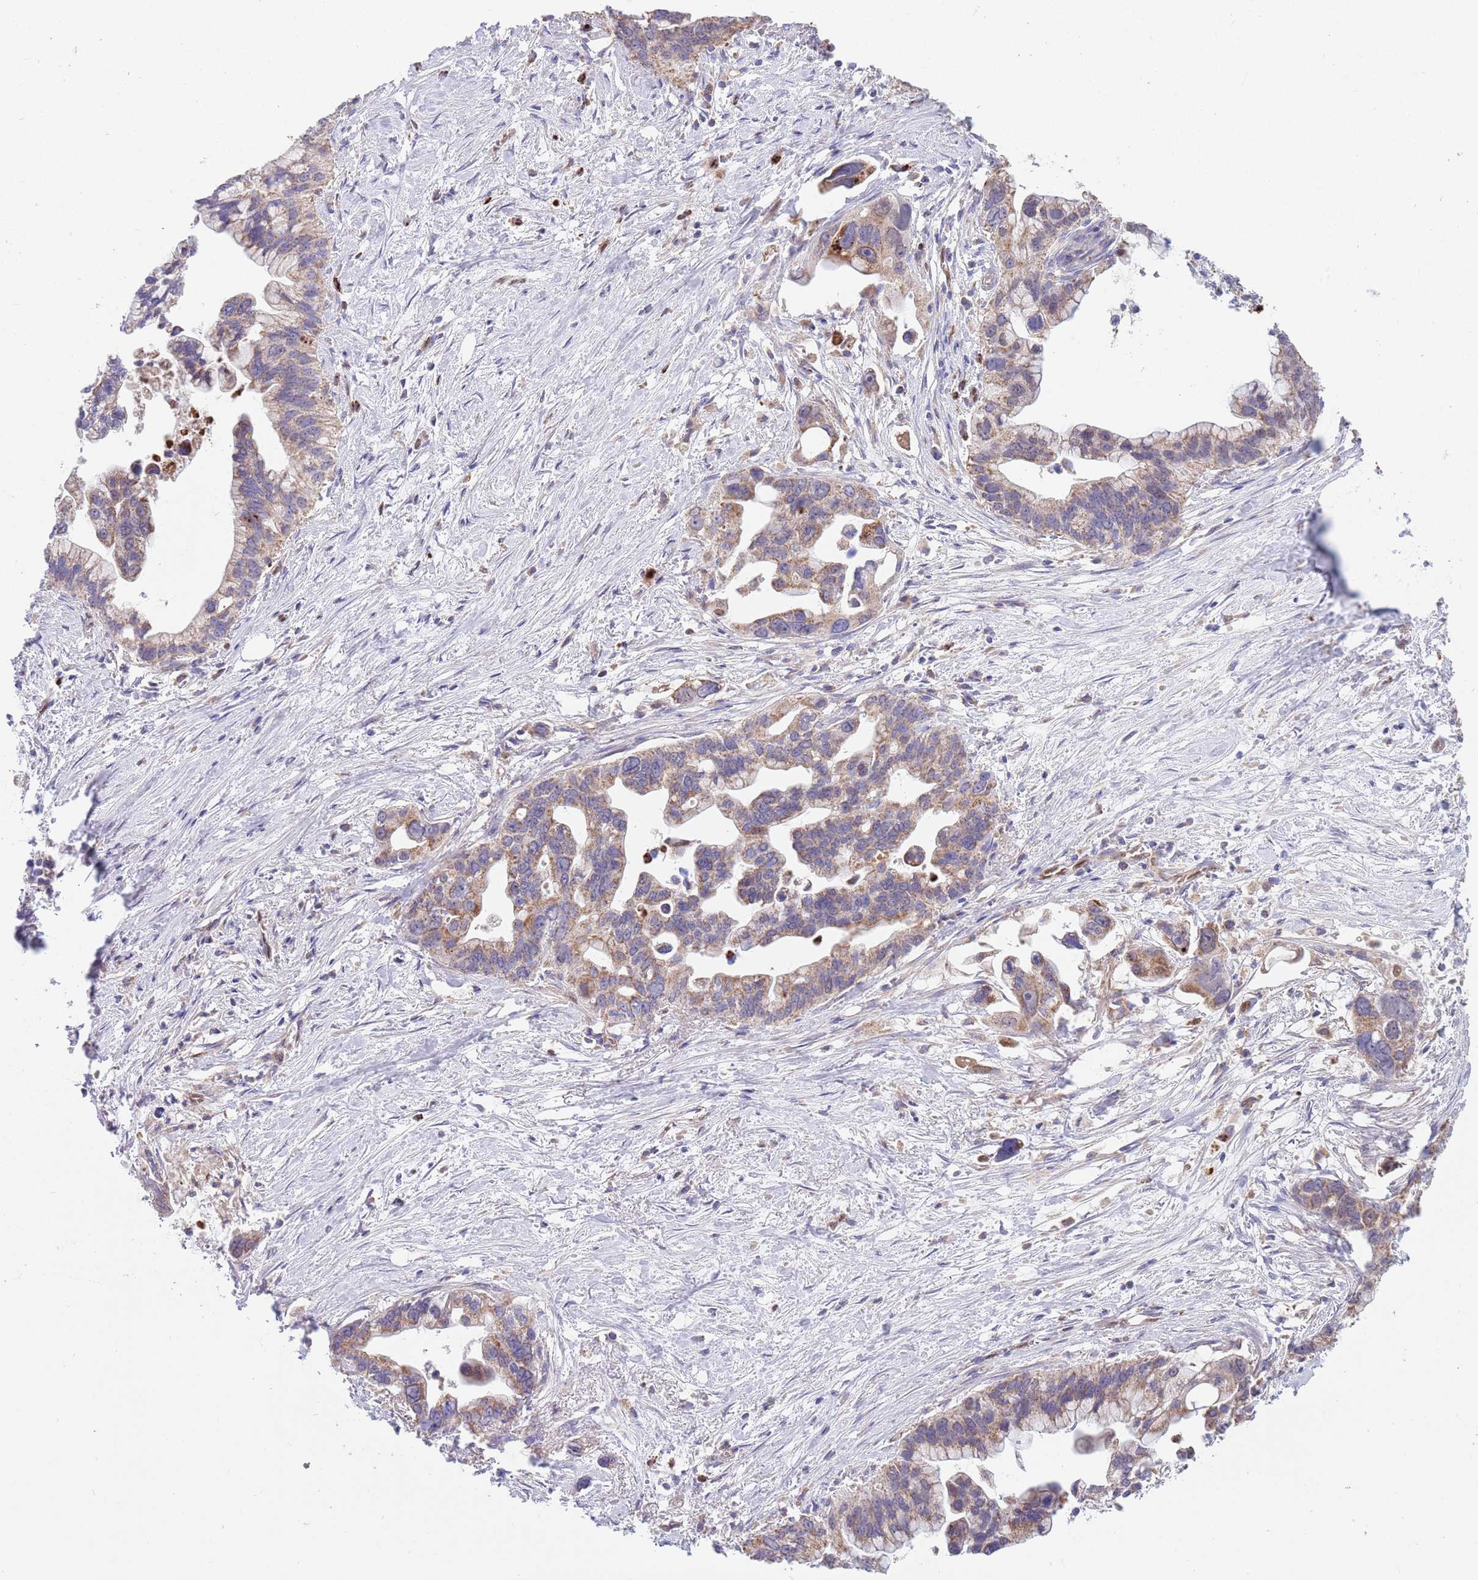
{"staining": {"intensity": "moderate", "quantity": "25%-75%", "location": "cytoplasmic/membranous"}, "tissue": "pancreatic cancer", "cell_type": "Tumor cells", "image_type": "cancer", "snomed": [{"axis": "morphology", "description": "Adenocarcinoma, NOS"}, {"axis": "topography", "description": "Pancreas"}], "caption": "A high-resolution photomicrograph shows IHC staining of pancreatic adenocarcinoma, which shows moderate cytoplasmic/membranous staining in approximately 25%-75% of tumor cells.", "gene": "DDT", "patient": {"sex": "female", "age": 83}}